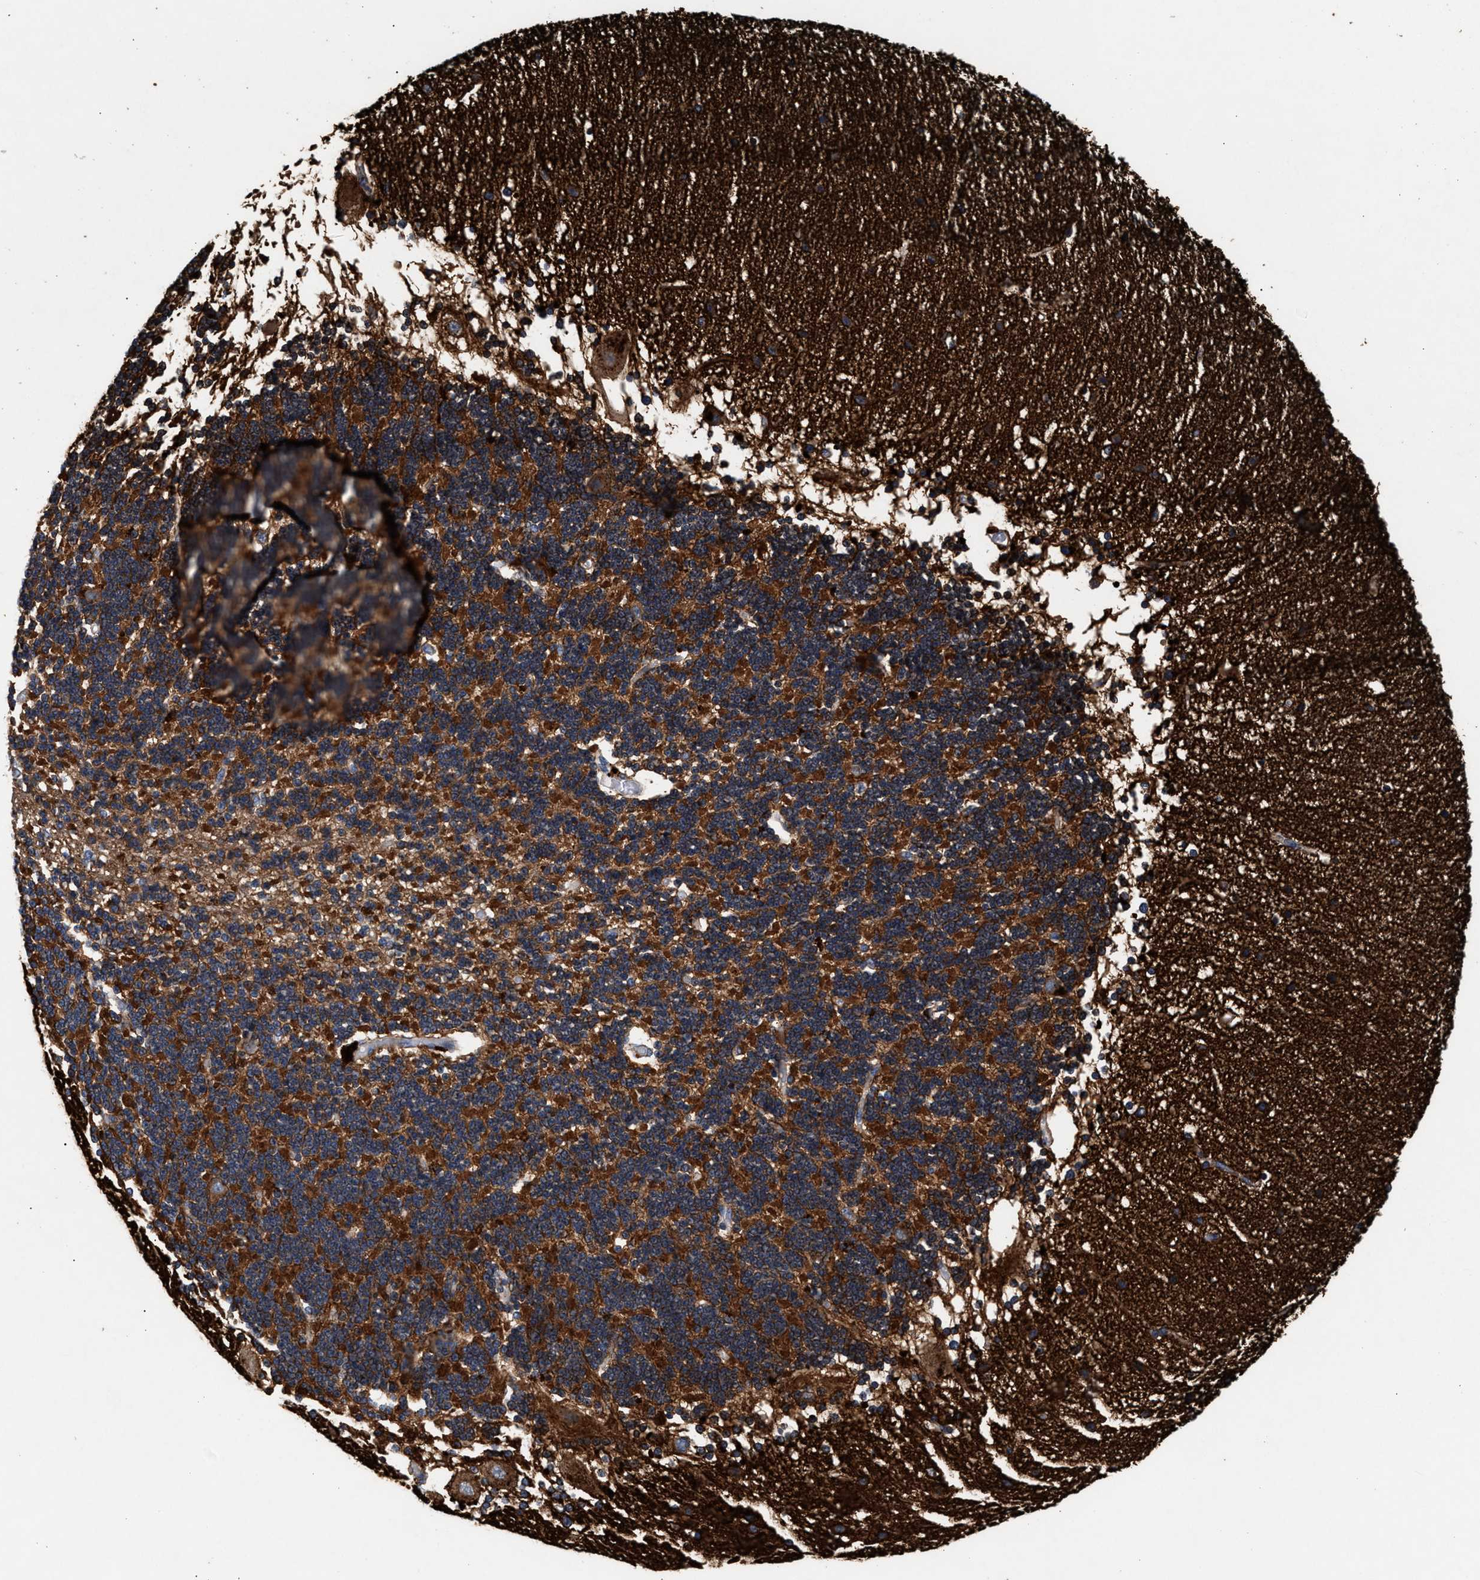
{"staining": {"intensity": "strong", "quantity": ">75%", "location": "cytoplasmic/membranous"}, "tissue": "cerebellum", "cell_type": "Cells in granular layer", "image_type": "normal", "snomed": [{"axis": "morphology", "description": "Normal tissue, NOS"}, {"axis": "topography", "description": "Cerebellum"}], "caption": "Cerebellum stained for a protein exhibits strong cytoplasmic/membranous positivity in cells in granular layer. (Brightfield microscopy of DAB IHC at high magnification).", "gene": "GNAI3", "patient": {"sex": "female", "age": 54}}